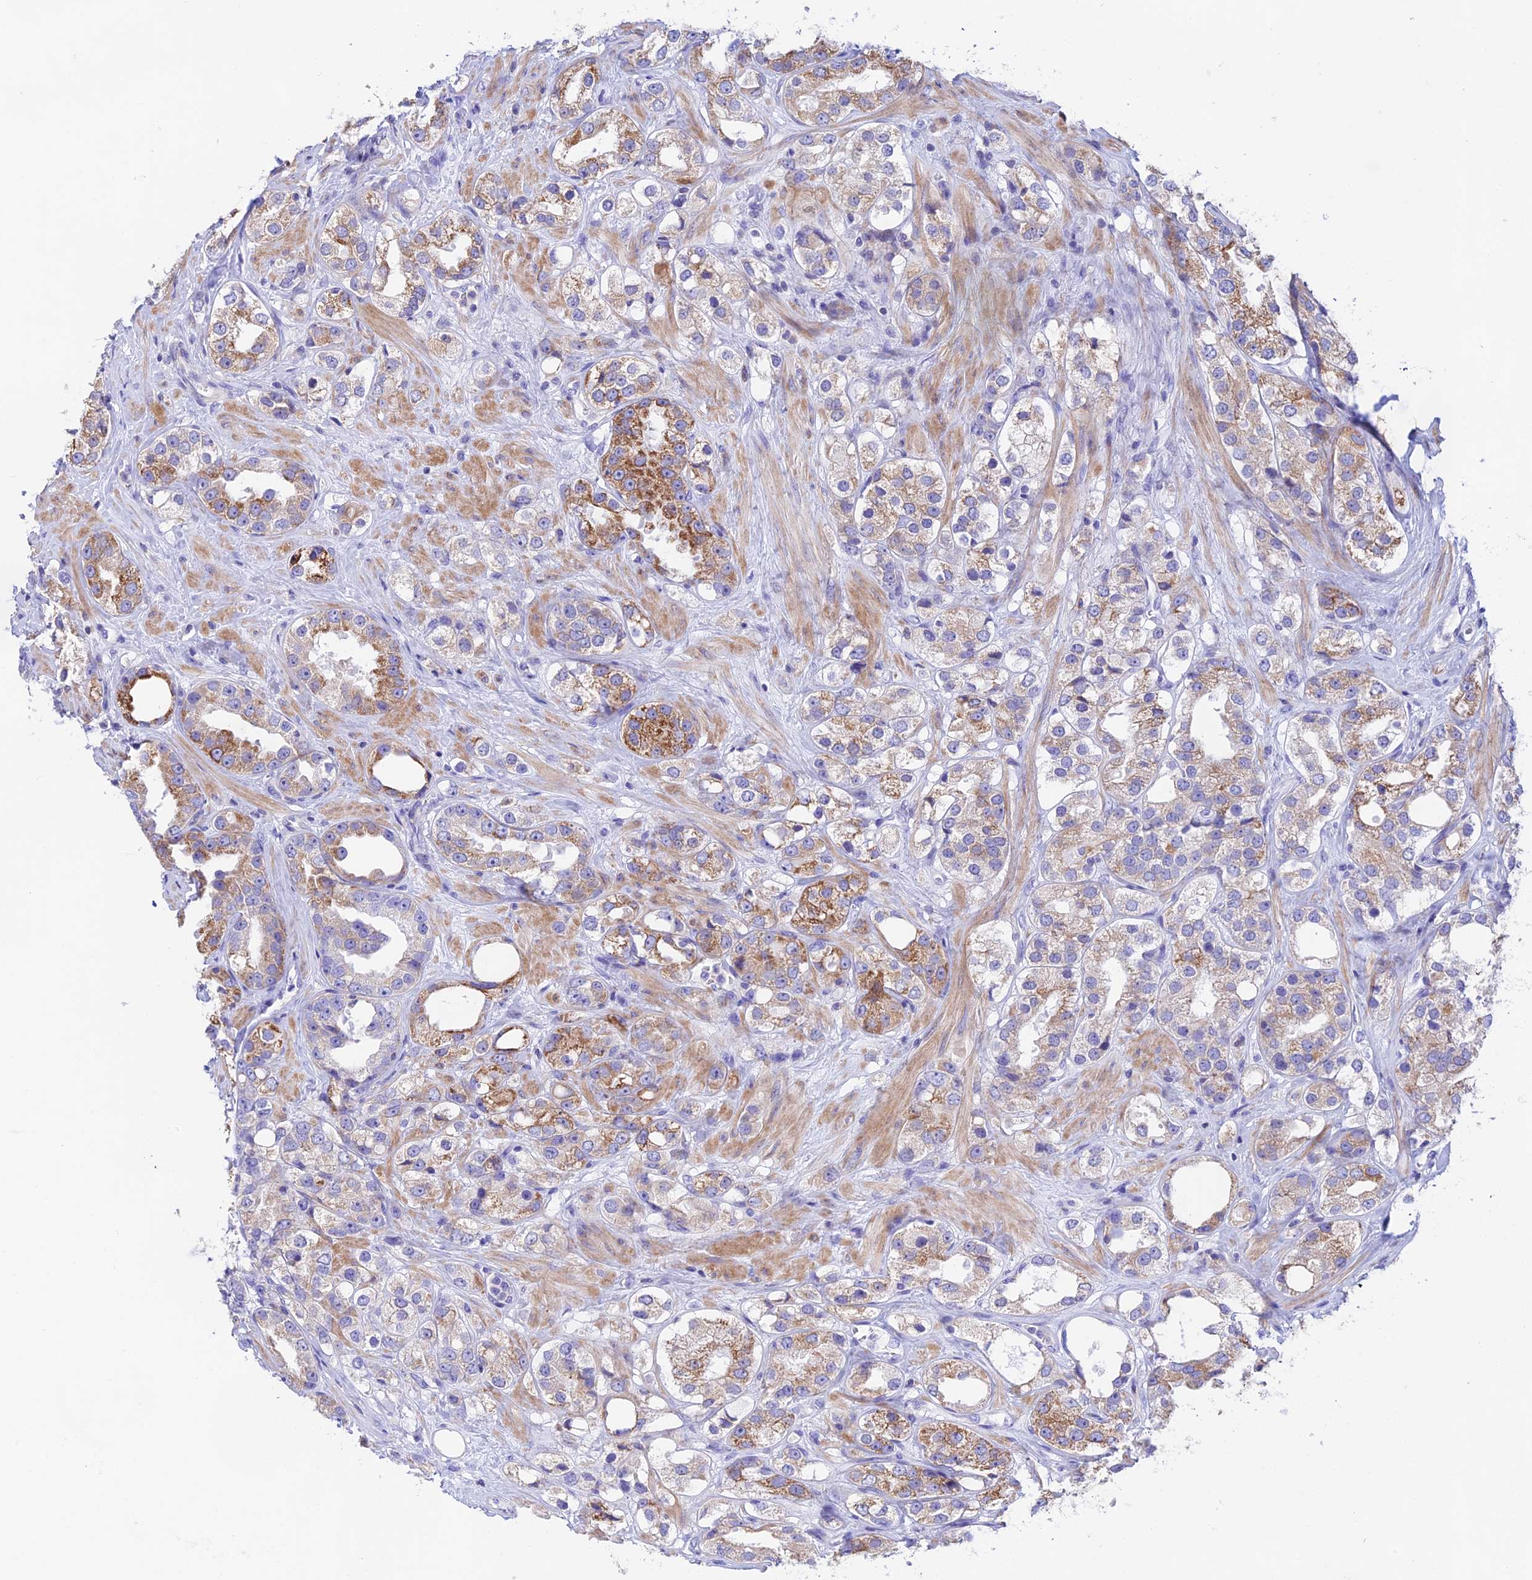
{"staining": {"intensity": "moderate", "quantity": "25%-75%", "location": "cytoplasmic/membranous"}, "tissue": "prostate cancer", "cell_type": "Tumor cells", "image_type": "cancer", "snomed": [{"axis": "morphology", "description": "Adenocarcinoma, NOS"}, {"axis": "topography", "description": "Prostate"}], "caption": "Prostate cancer (adenocarcinoma) stained with DAB (3,3'-diaminobenzidine) immunohistochemistry (IHC) reveals medium levels of moderate cytoplasmic/membranous staining in approximately 25%-75% of tumor cells.", "gene": "PRIM1", "patient": {"sex": "male", "age": 79}}